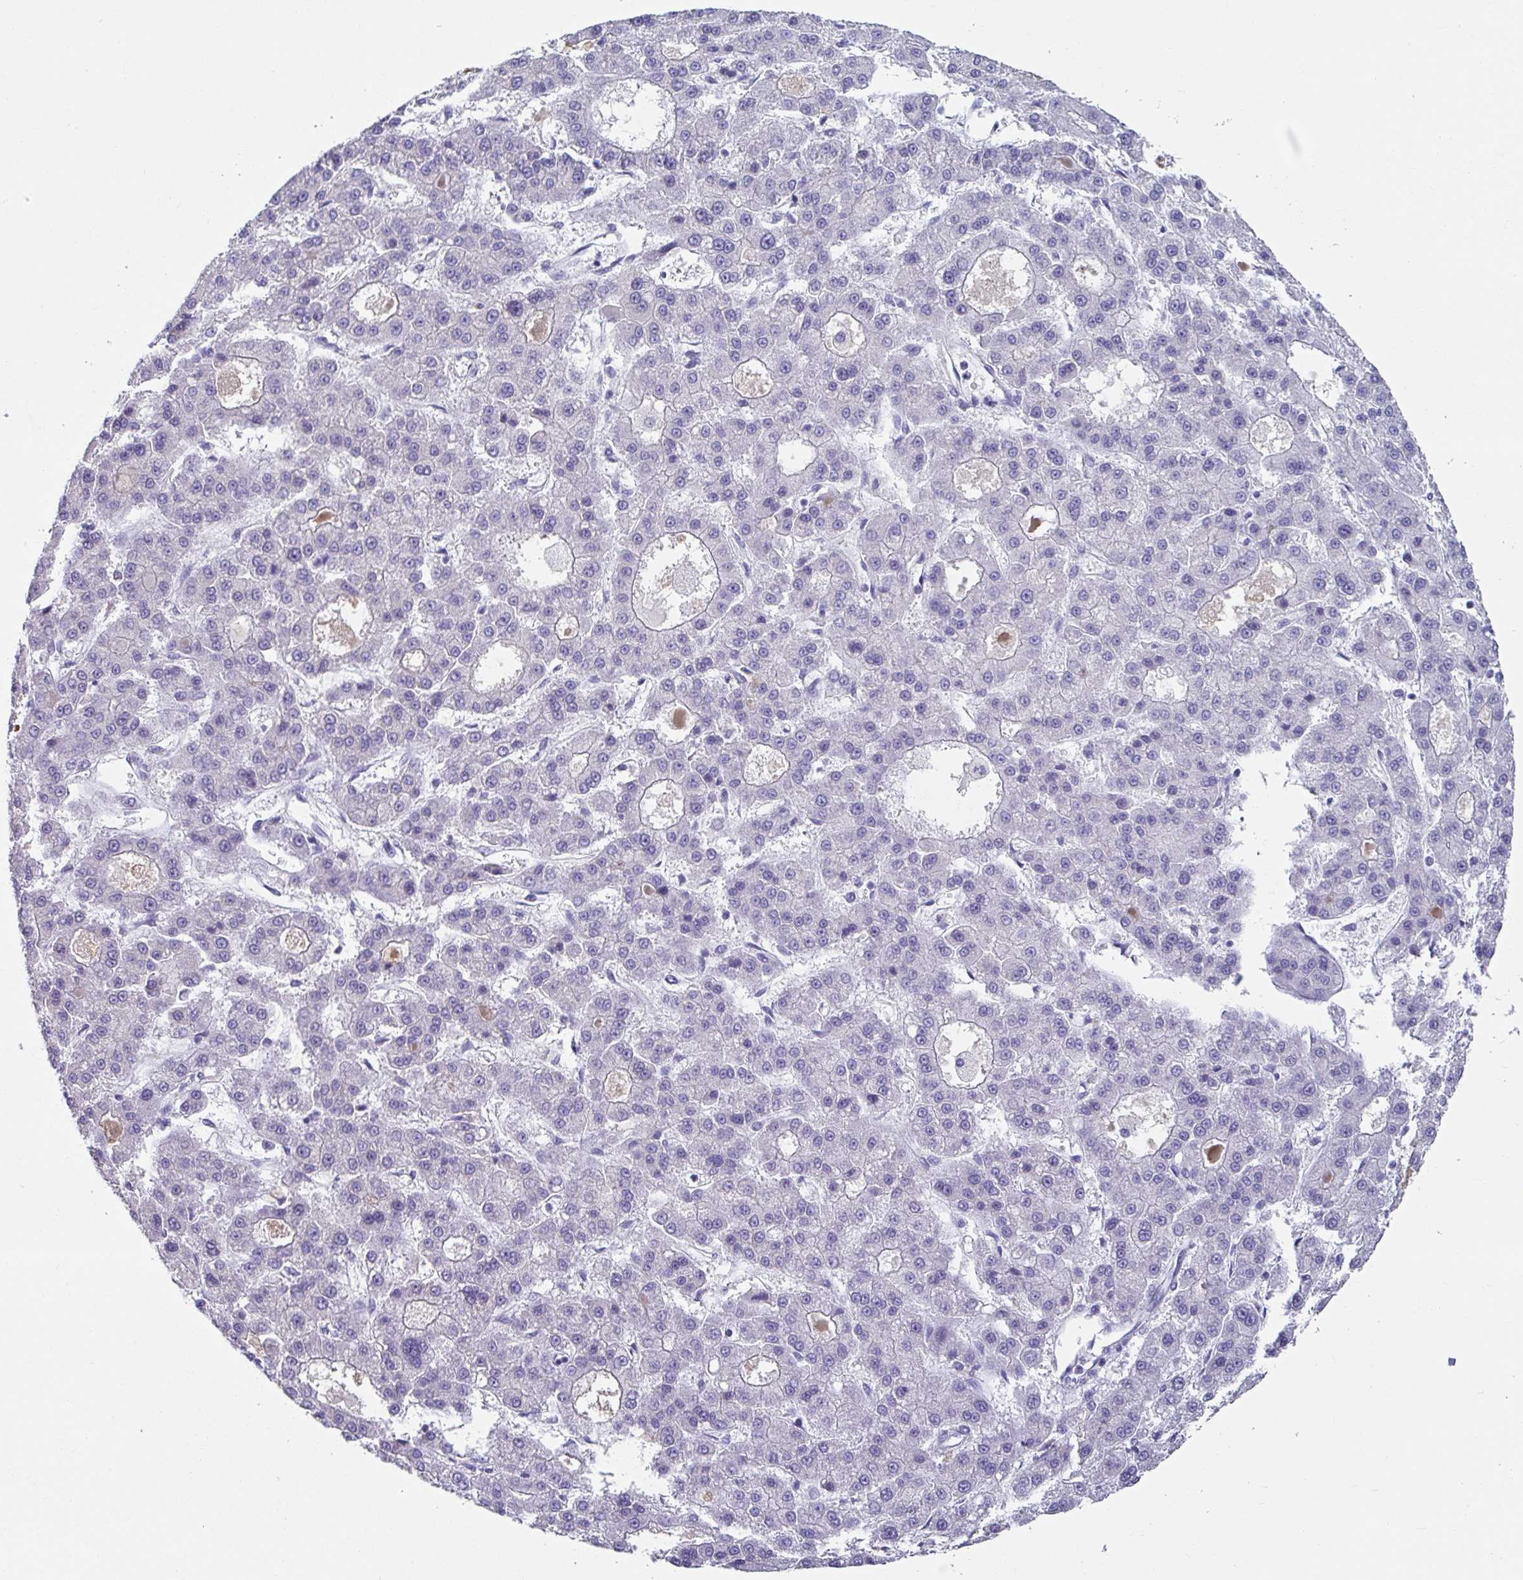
{"staining": {"intensity": "negative", "quantity": "none", "location": "none"}, "tissue": "liver cancer", "cell_type": "Tumor cells", "image_type": "cancer", "snomed": [{"axis": "morphology", "description": "Carcinoma, Hepatocellular, NOS"}, {"axis": "topography", "description": "Liver"}], "caption": "Tumor cells show no significant protein expression in liver hepatocellular carcinoma.", "gene": "CXCR1", "patient": {"sex": "male", "age": 70}}